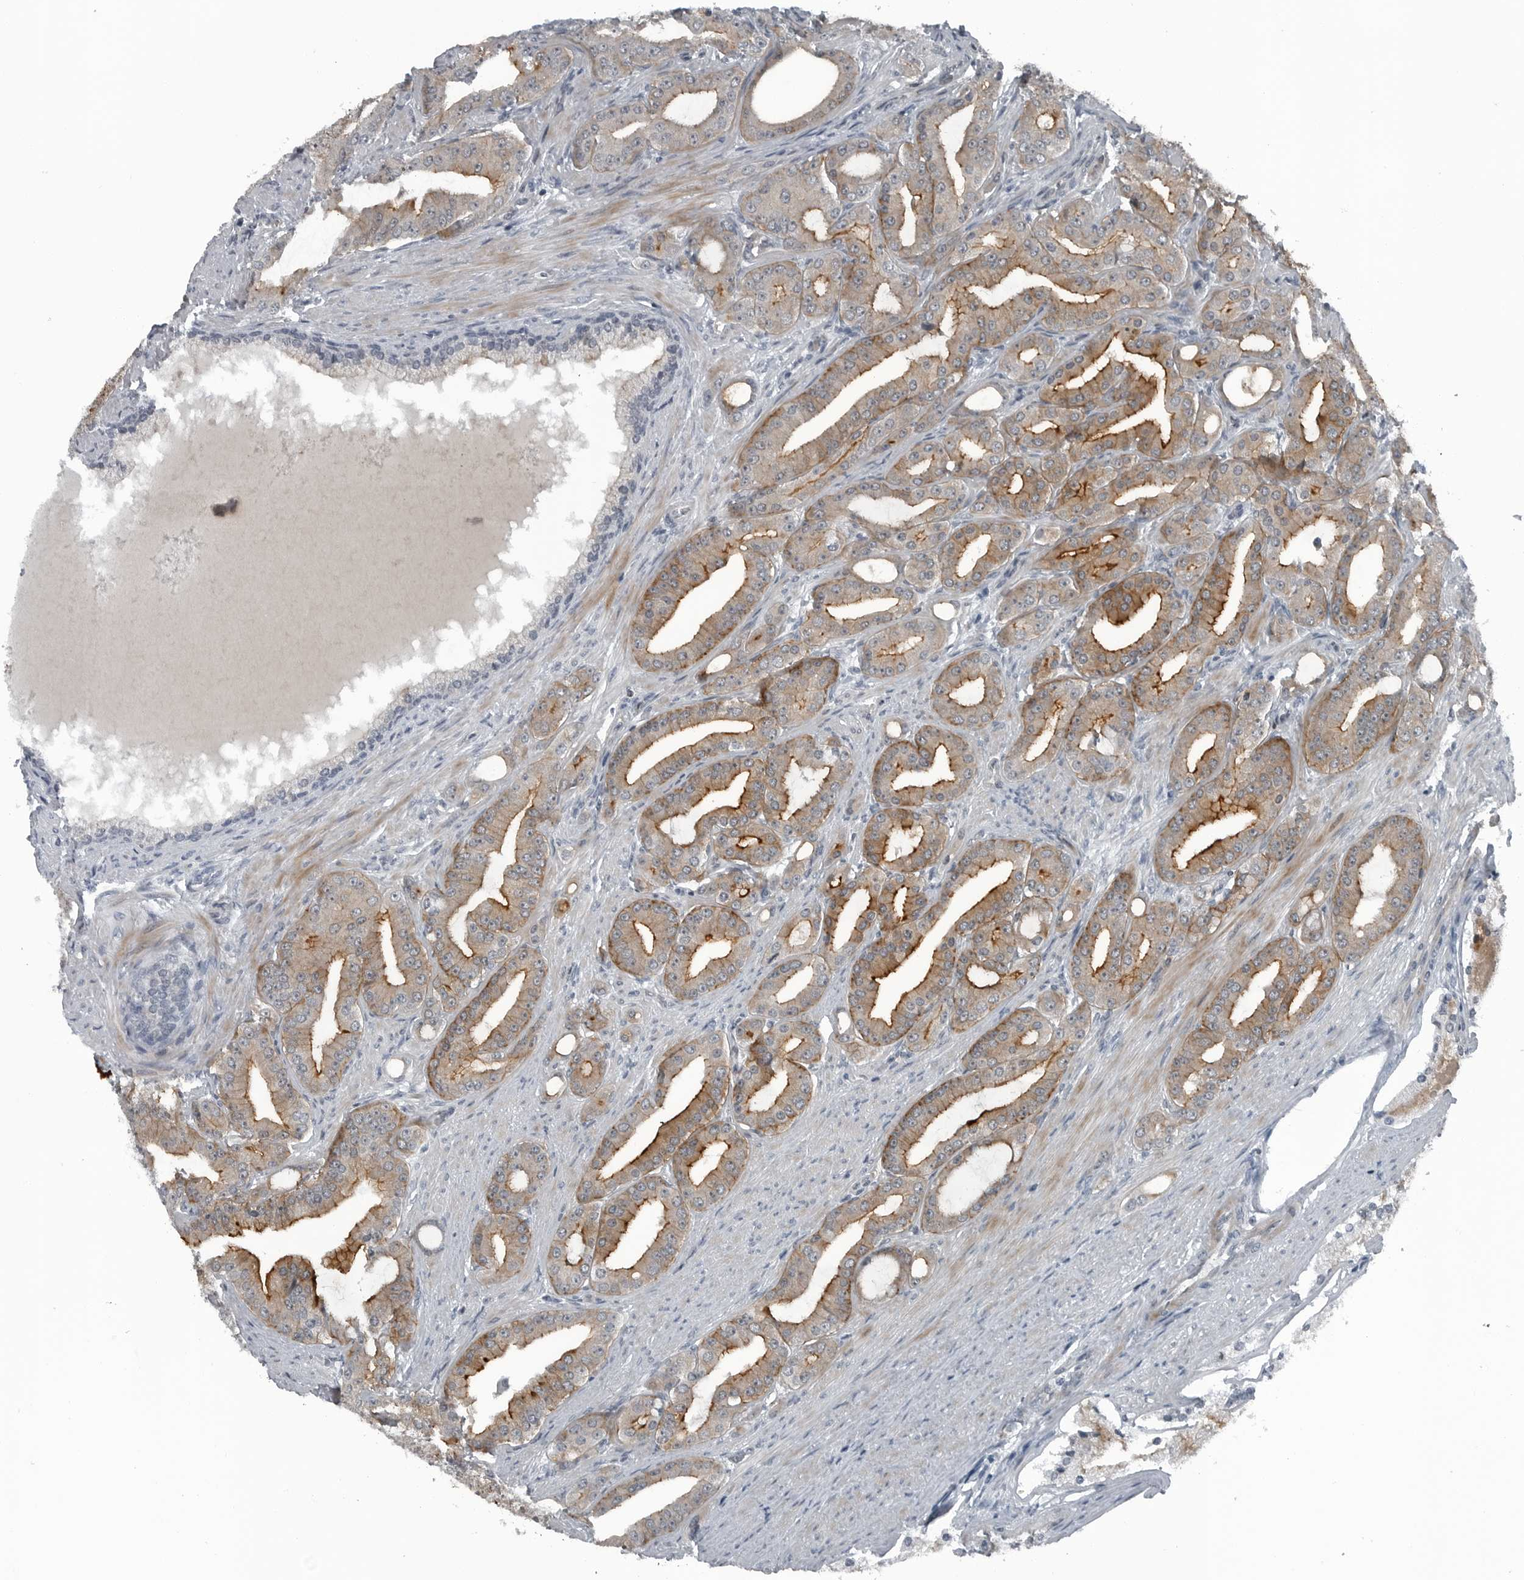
{"staining": {"intensity": "moderate", "quantity": ">75%", "location": "cytoplasmic/membranous"}, "tissue": "prostate cancer", "cell_type": "Tumor cells", "image_type": "cancer", "snomed": [{"axis": "morphology", "description": "Adenocarcinoma, High grade"}, {"axis": "topography", "description": "Prostate"}], "caption": "Protein staining of prostate cancer tissue reveals moderate cytoplasmic/membranous expression in about >75% of tumor cells. (DAB (3,3'-diaminobenzidine) = brown stain, brightfield microscopy at high magnification).", "gene": "GAK", "patient": {"sex": "male", "age": 60}}